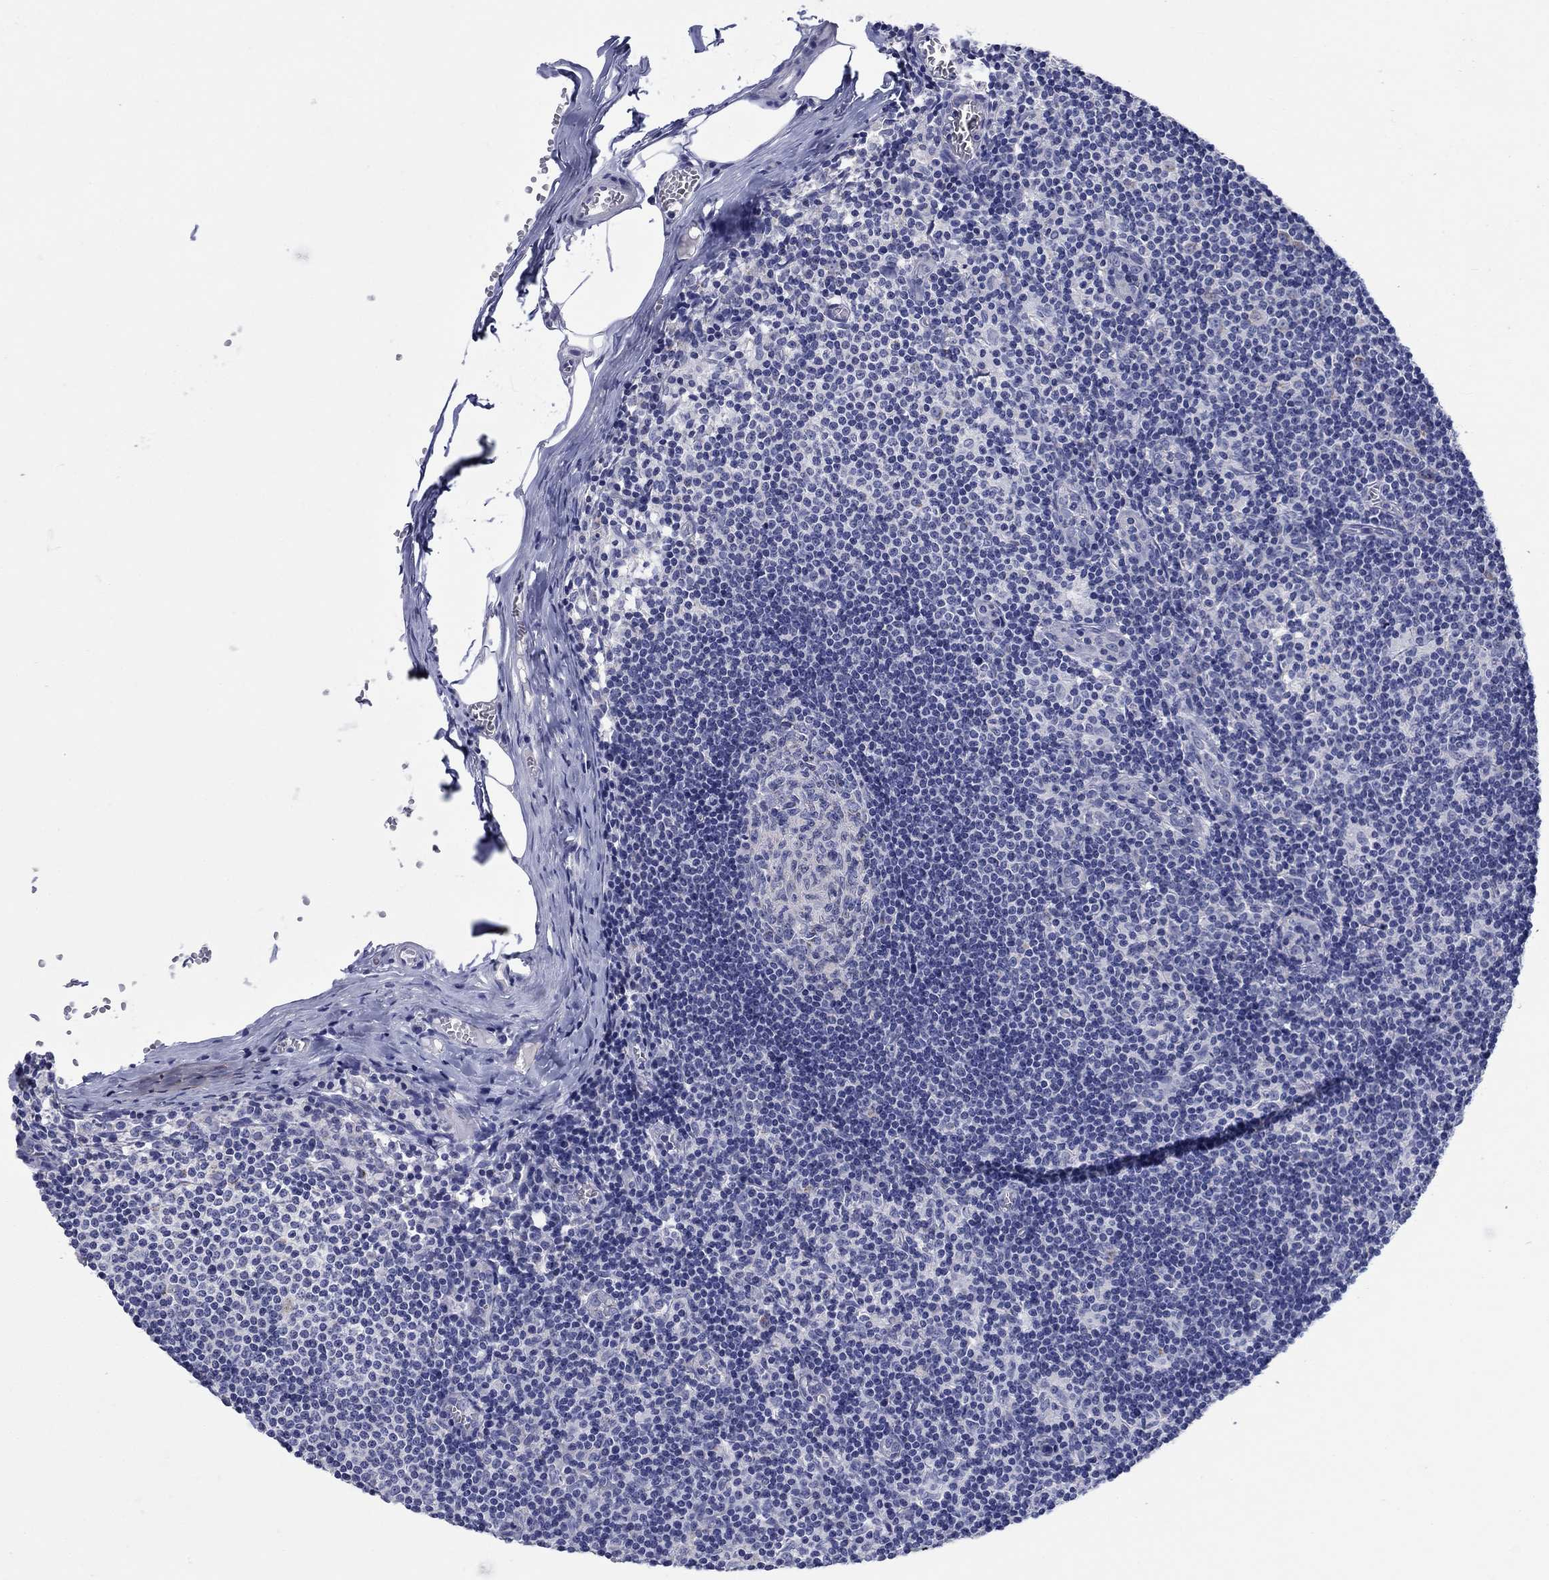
{"staining": {"intensity": "negative", "quantity": "none", "location": "none"}, "tissue": "lymph node", "cell_type": "Germinal center cells", "image_type": "normal", "snomed": [{"axis": "morphology", "description": "Normal tissue, NOS"}, {"axis": "topography", "description": "Lymph node"}], "caption": "Immunohistochemical staining of benign human lymph node demonstrates no significant staining in germinal center cells.", "gene": "CLVS1", "patient": {"sex": "male", "age": 59}}